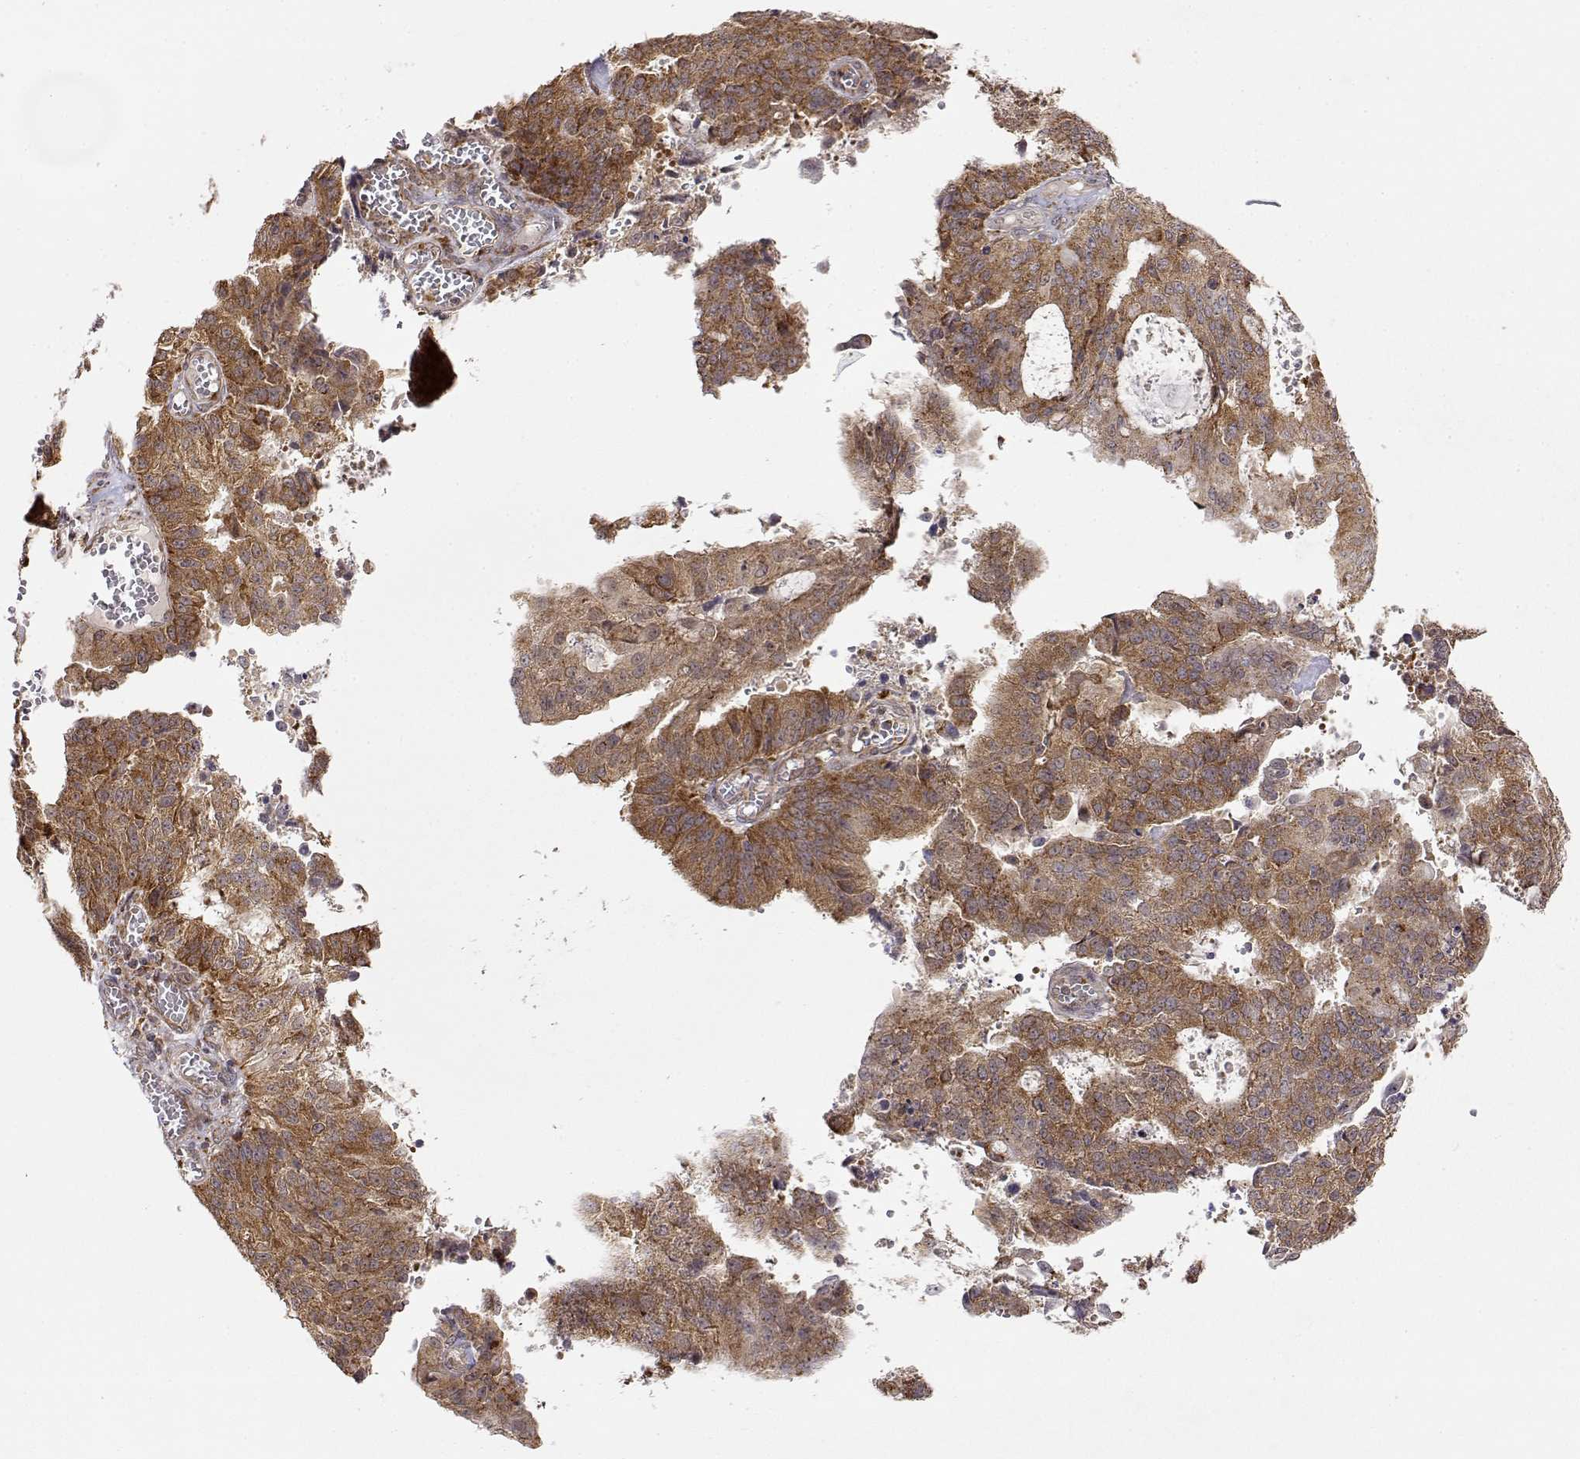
{"staining": {"intensity": "moderate", "quantity": ">75%", "location": "cytoplasmic/membranous"}, "tissue": "endometrial cancer", "cell_type": "Tumor cells", "image_type": "cancer", "snomed": [{"axis": "morphology", "description": "Adenocarcinoma, NOS"}, {"axis": "topography", "description": "Endometrium"}], "caption": "Tumor cells demonstrate medium levels of moderate cytoplasmic/membranous expression in about >75% of cells in human endometrial cancer (adenocarcinoma).", "gene": "RNF13", "patient": {"sex": "female", "age": 82}}